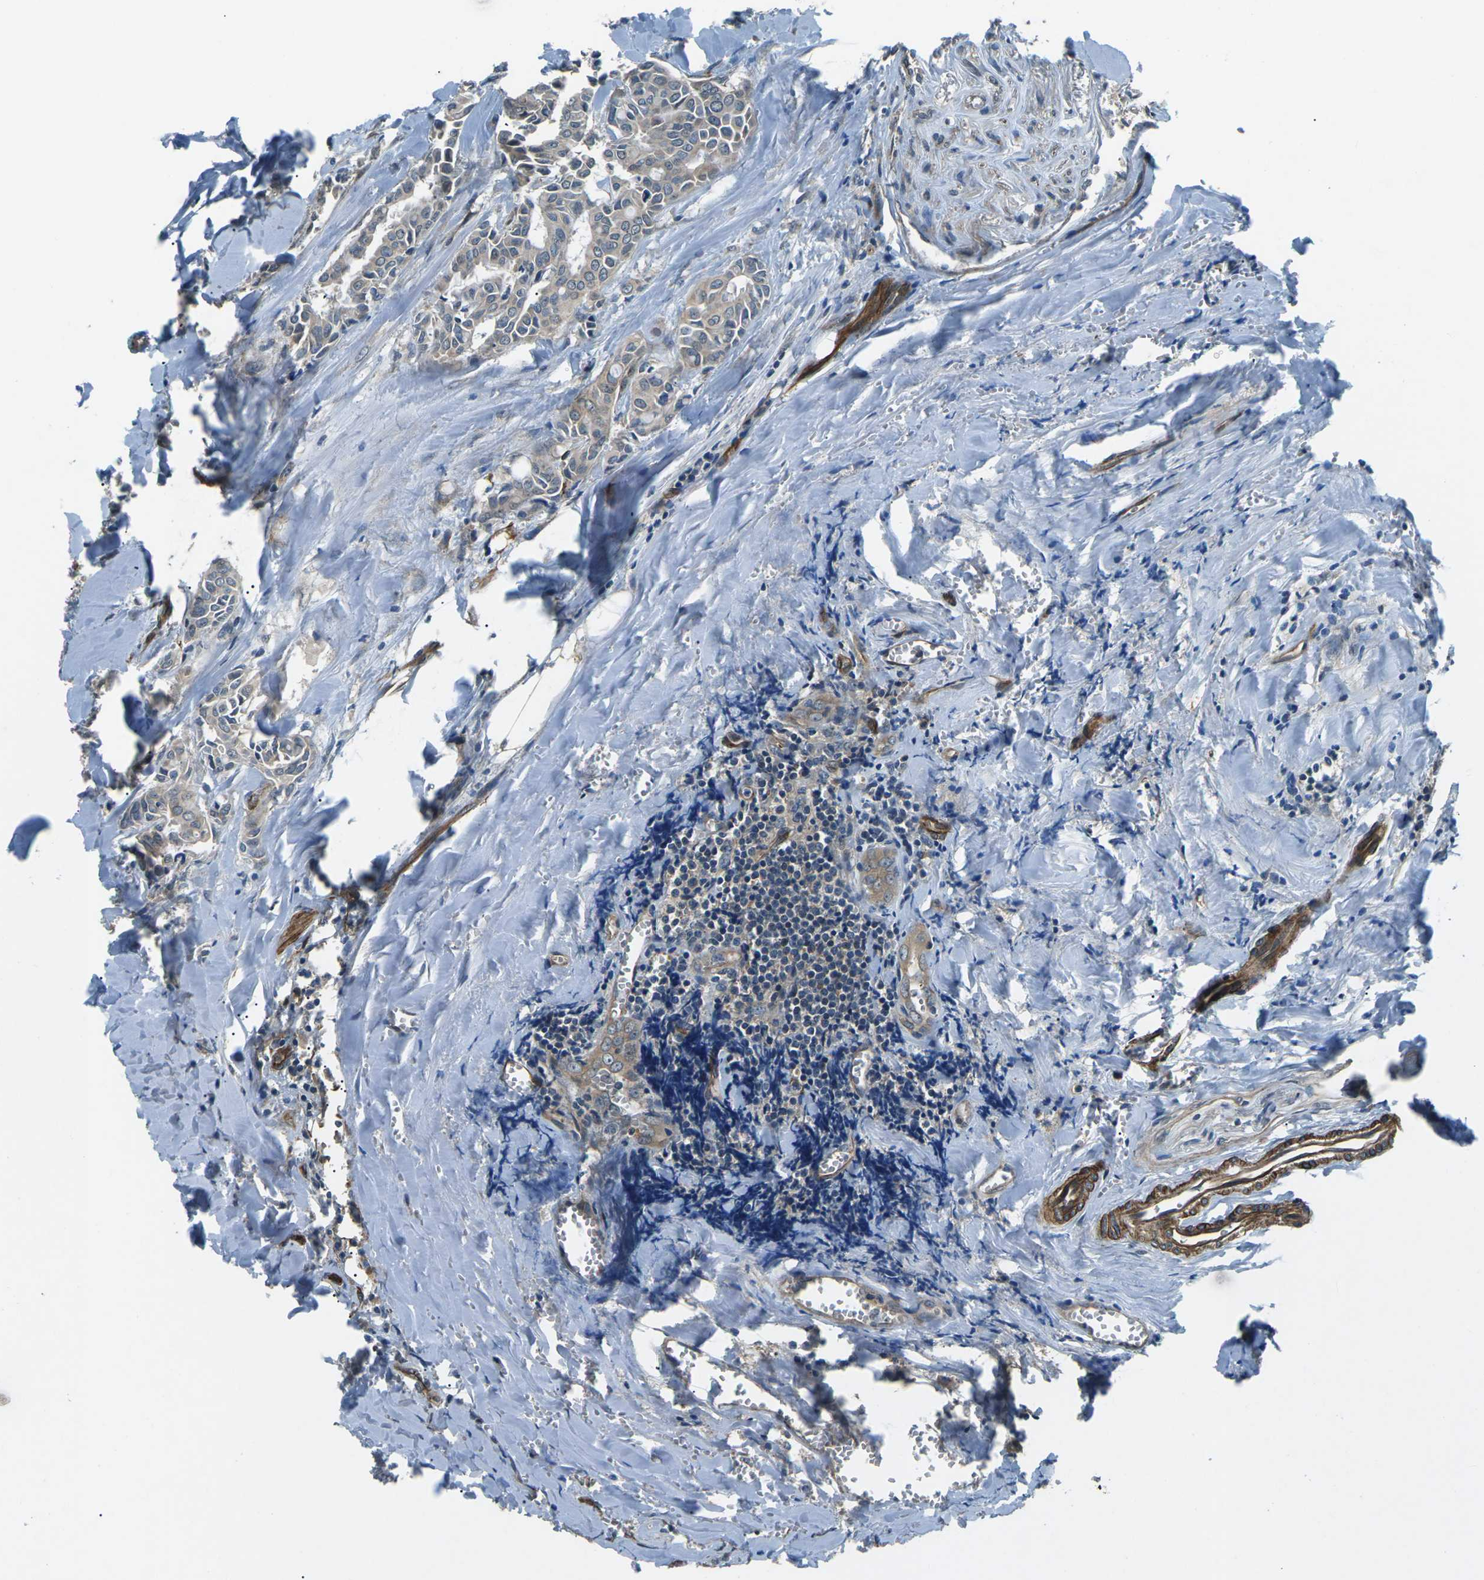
{"staining": {"intensity": "weak", "quantity": "25%-75%", "location": "cytoplasmic/membranous"}, "tissue": "head and neck cancer", "cell_type": "Tumor cells", "image_type": "cancer", "snomed": [{"axis": "morphology", "description": "Adenocarcinoma, NOS"}, {"axis": "topography", "description": "Salivary gland"}, {"axis": "topography", "description": "Head-Neck"}], "caption": "This image displays immunohistochemistry (IHC) staining of head and neck cancer, with low weak cytoplasmic/membranous staining in approximately 25%-75% of tumor cells.", "gene": "AFAP1", "patient": {"sex": "female", "age": 59}}